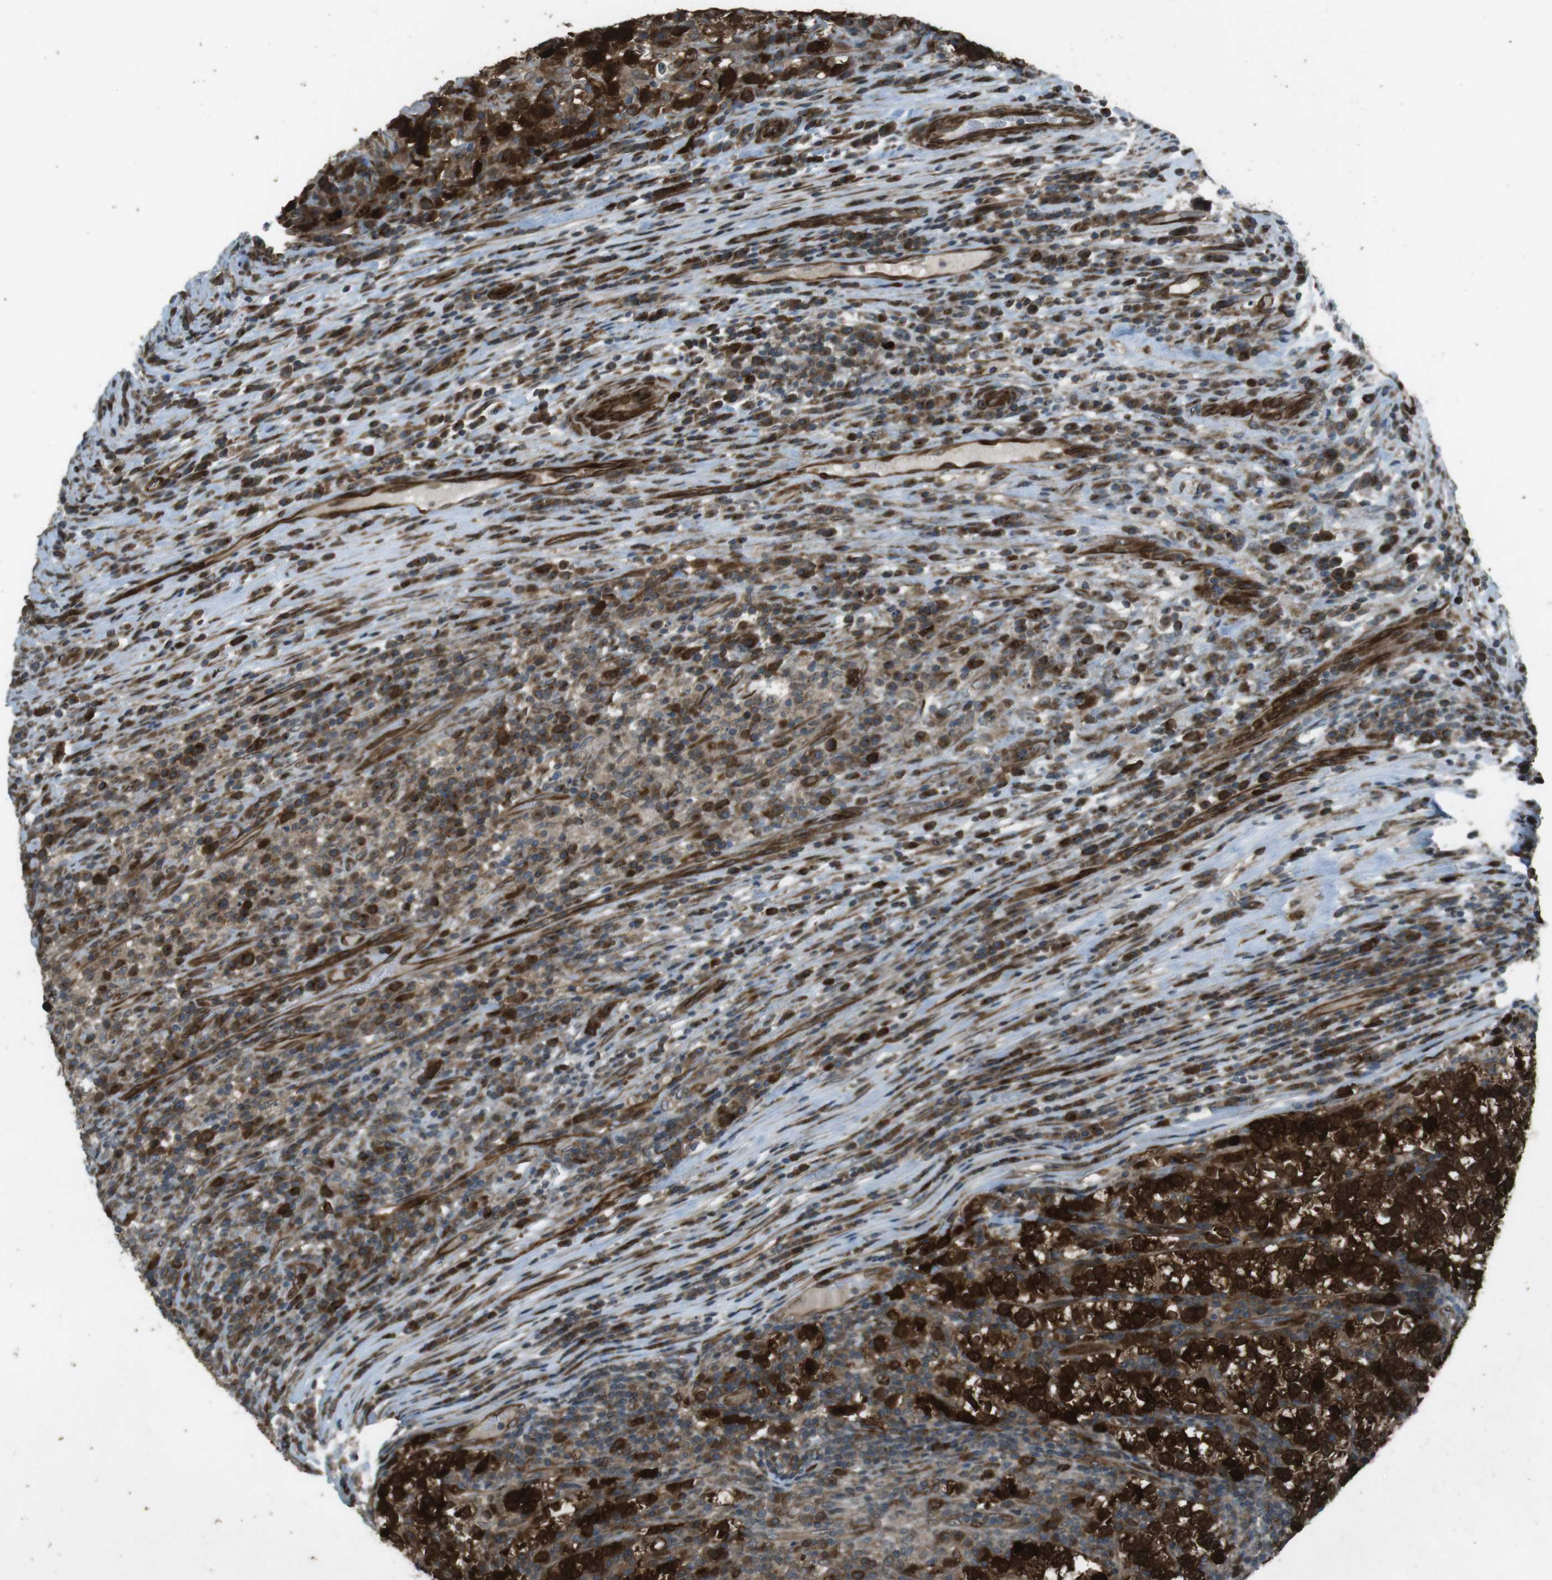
{"staining": {"intensity": "strong", "quantity": ">75%", "location": "cytoplasmic/membranous,nuclear"}, "tissue": "testis cancer", "cell_type": "Tumor cells", "image_type": "cancer", "snomed": [{"axis": "morphology", "description": "Normal tissue, NOS"}, {"axis": "morphology", "description": "Seminoma, NOS"}, {"axis": "topography", "description": "Testis"}], "caption": "Immunohistochemistry (IHC) histopathology image of testis cancer (seminoma) stained for a protein (brown), which demonstrates high levels of strong cytoplasmic/membranous and nuclear expression in about >75% of tumor cells.", "gene": "ZNF330", "patient": {"sex": "male", "age": 43}}